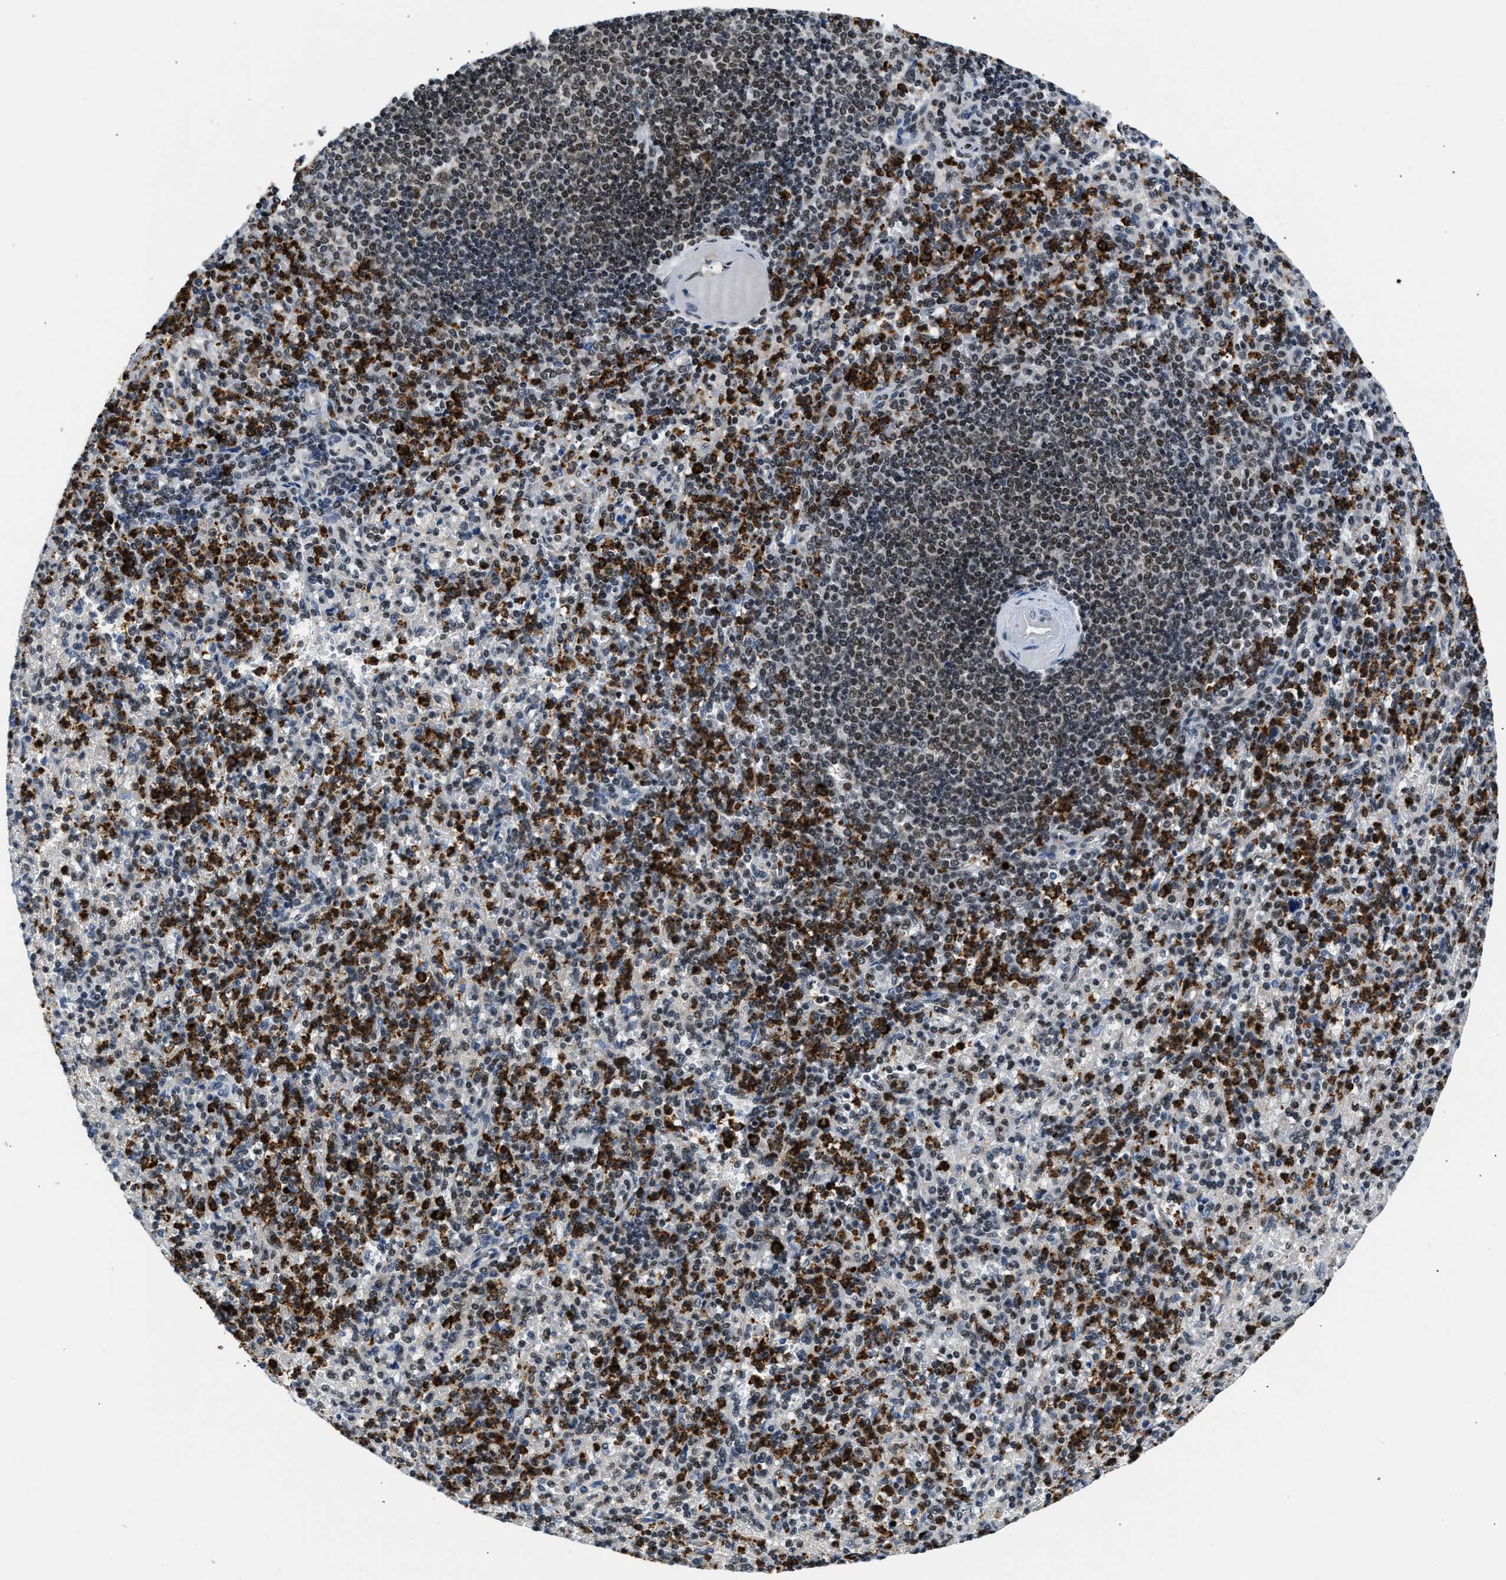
{"staining": {"intensity": "strong", "quantity": "25%-75%", "location": "cytoplasmic/membranous,nuclear"}, "tissue": "spleen", "cell_type": "Cells in red pulp", "image_type": "normal", "snomed": [{"axis": "morphology", "description": "Normal tissue, NOS"}, {"axis": "topography", "description": "Spleen"}], "caption": "Brown immunohistochemical staining in normal spleen exhibits strong cytoplasmic/membranous,nuclear expression in about 25%-75% of cells in red pulp. (Brightfield microscopy of DAB IHC at high magnification).", "gene": "CCNDBP1", "patient": {"sex": "female", "age": 74}}